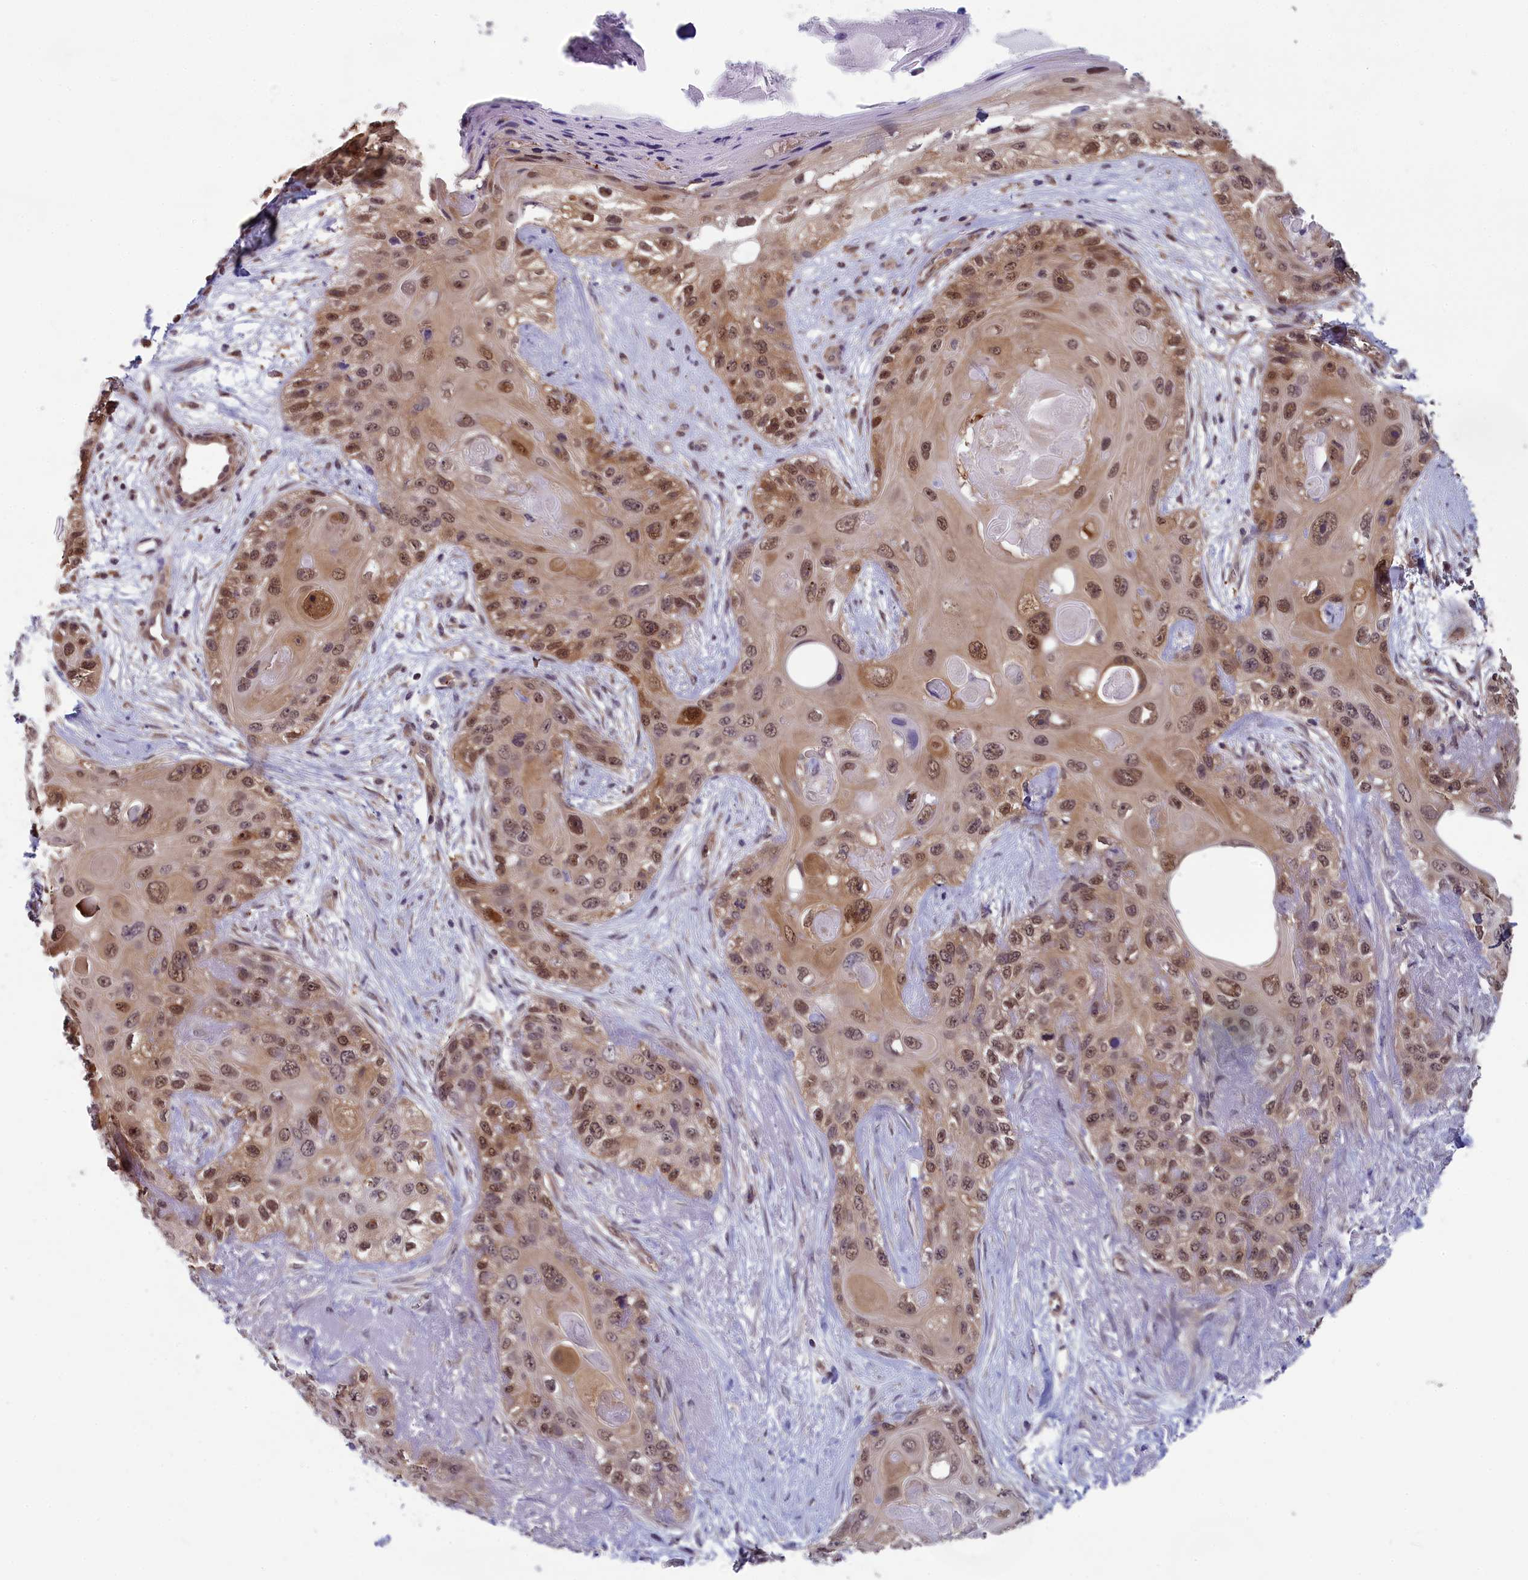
{"staining": {"intensity": "moderate", "quantity": ">75%", "location": "cytoplasmic/membranous,nuclear"}, "tissue": "skin cancer", "cell_type": "Tumor cells", "image_type": "cancer", "snomed": [{"axis": "morphology", "description": "Normal tissue, NOS"}, {"axis": "morphology", "description": "Squamous cell carcinoma, NOS"}, {"axis": "topography", "description": "Skin"}], "caption": "Immunohistochemistry (IHC) micrograph of neoplastic tissue: human skin squamous cell carcinoma stained using immunohistochemistry demonstrates medium levels of moderate protein expression localized specifically in the cytoplasmic/membranous and nuclear of tumor cells, appearing as a cytoplasmic/membranous and nuclear brown color.", "gene": "MRI1", "patient": {"sex": "male", "age": 72}}